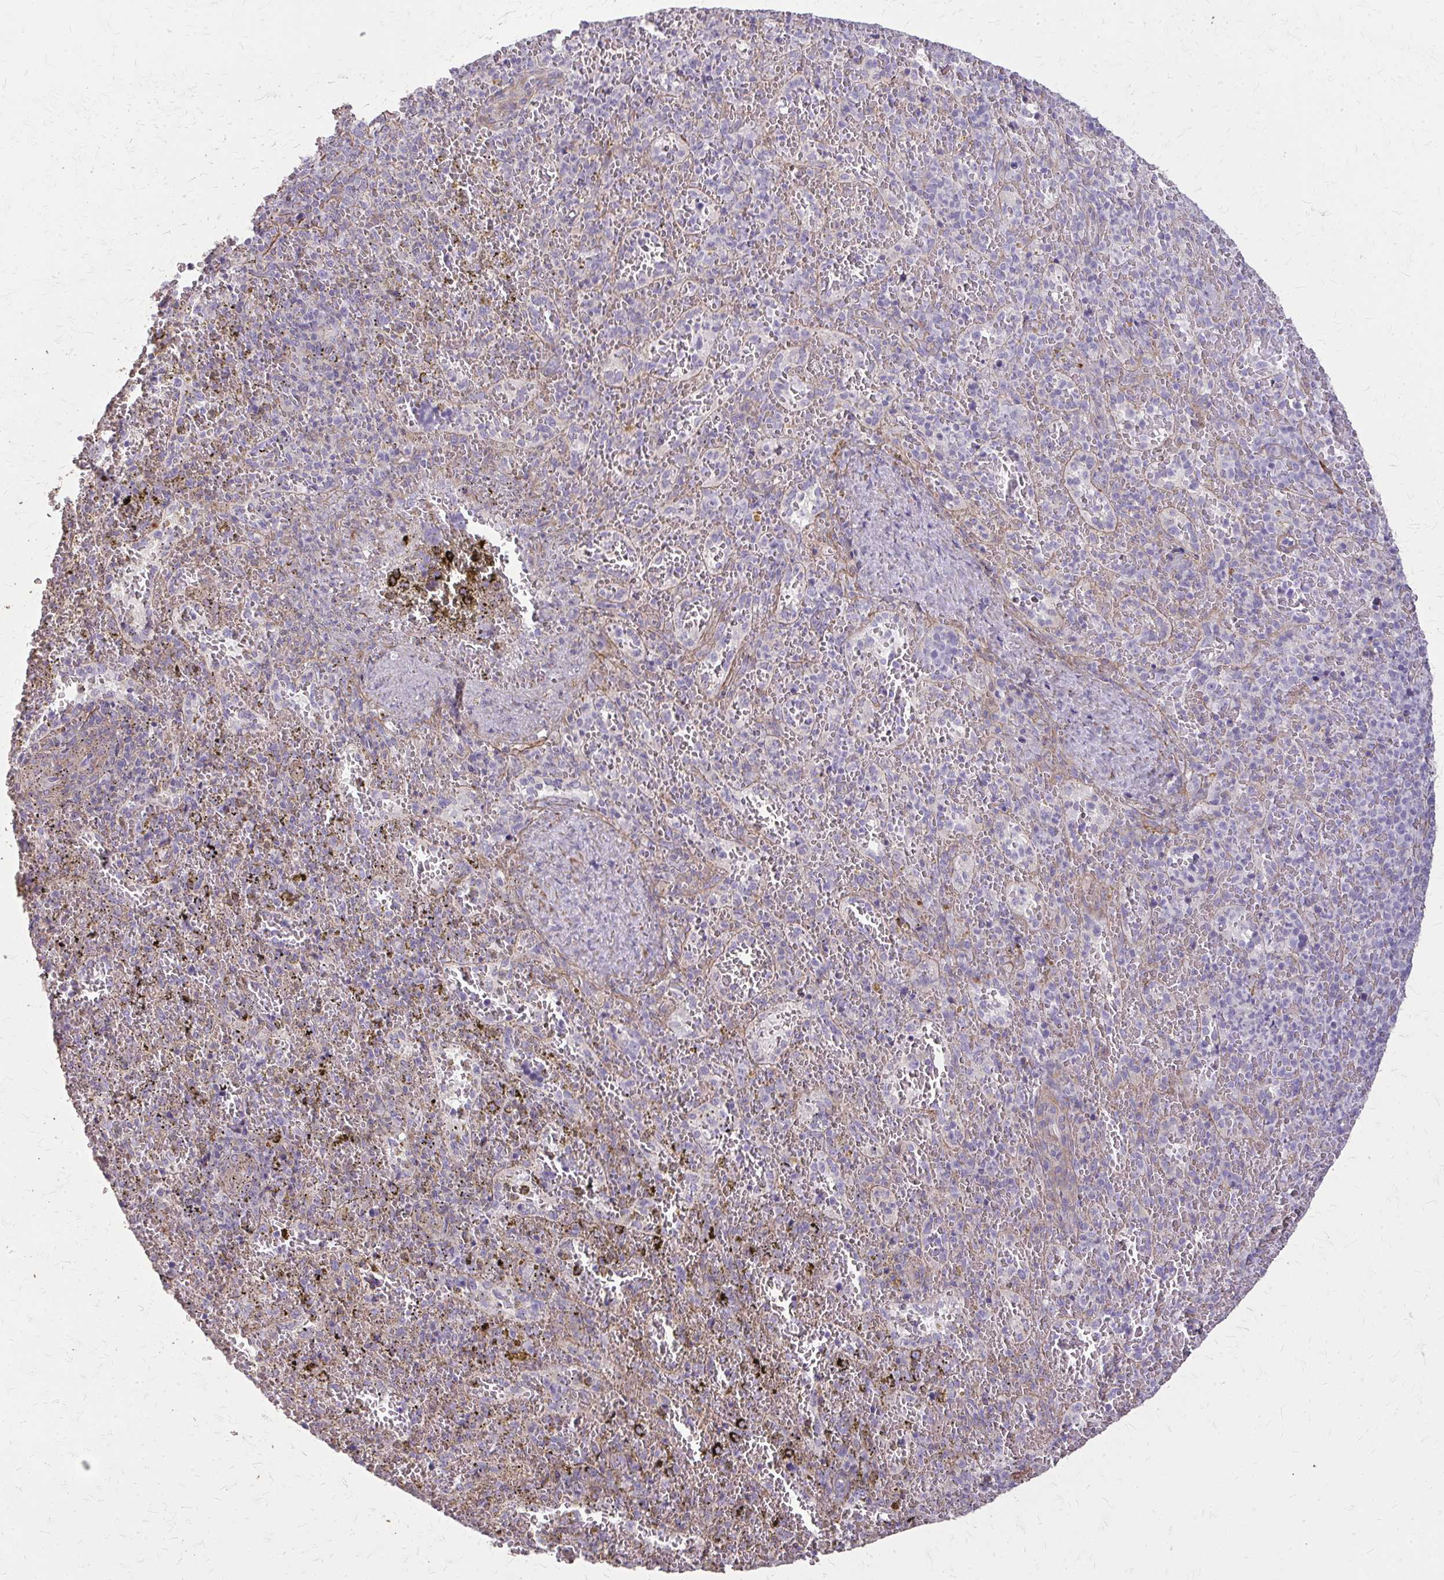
{"staining": {"intensity": "negative", "quantity": "none", "location": "none"}, "tissue": "spleen", "cell_type": "Cells in red pulp", "image_type": "normal", "snomed": [{"axis": "morphology", "description": "Normal tissue, NOS"}, {"axis": "topography", "description": "Spleen"}], "caption": "IHC micrograph of benign spleen stained for a protein (brown), which demonstrates no positivity in cells in red pulp.", "gene": "TENM4", "patient": {"sex": "female", "age": 50}}